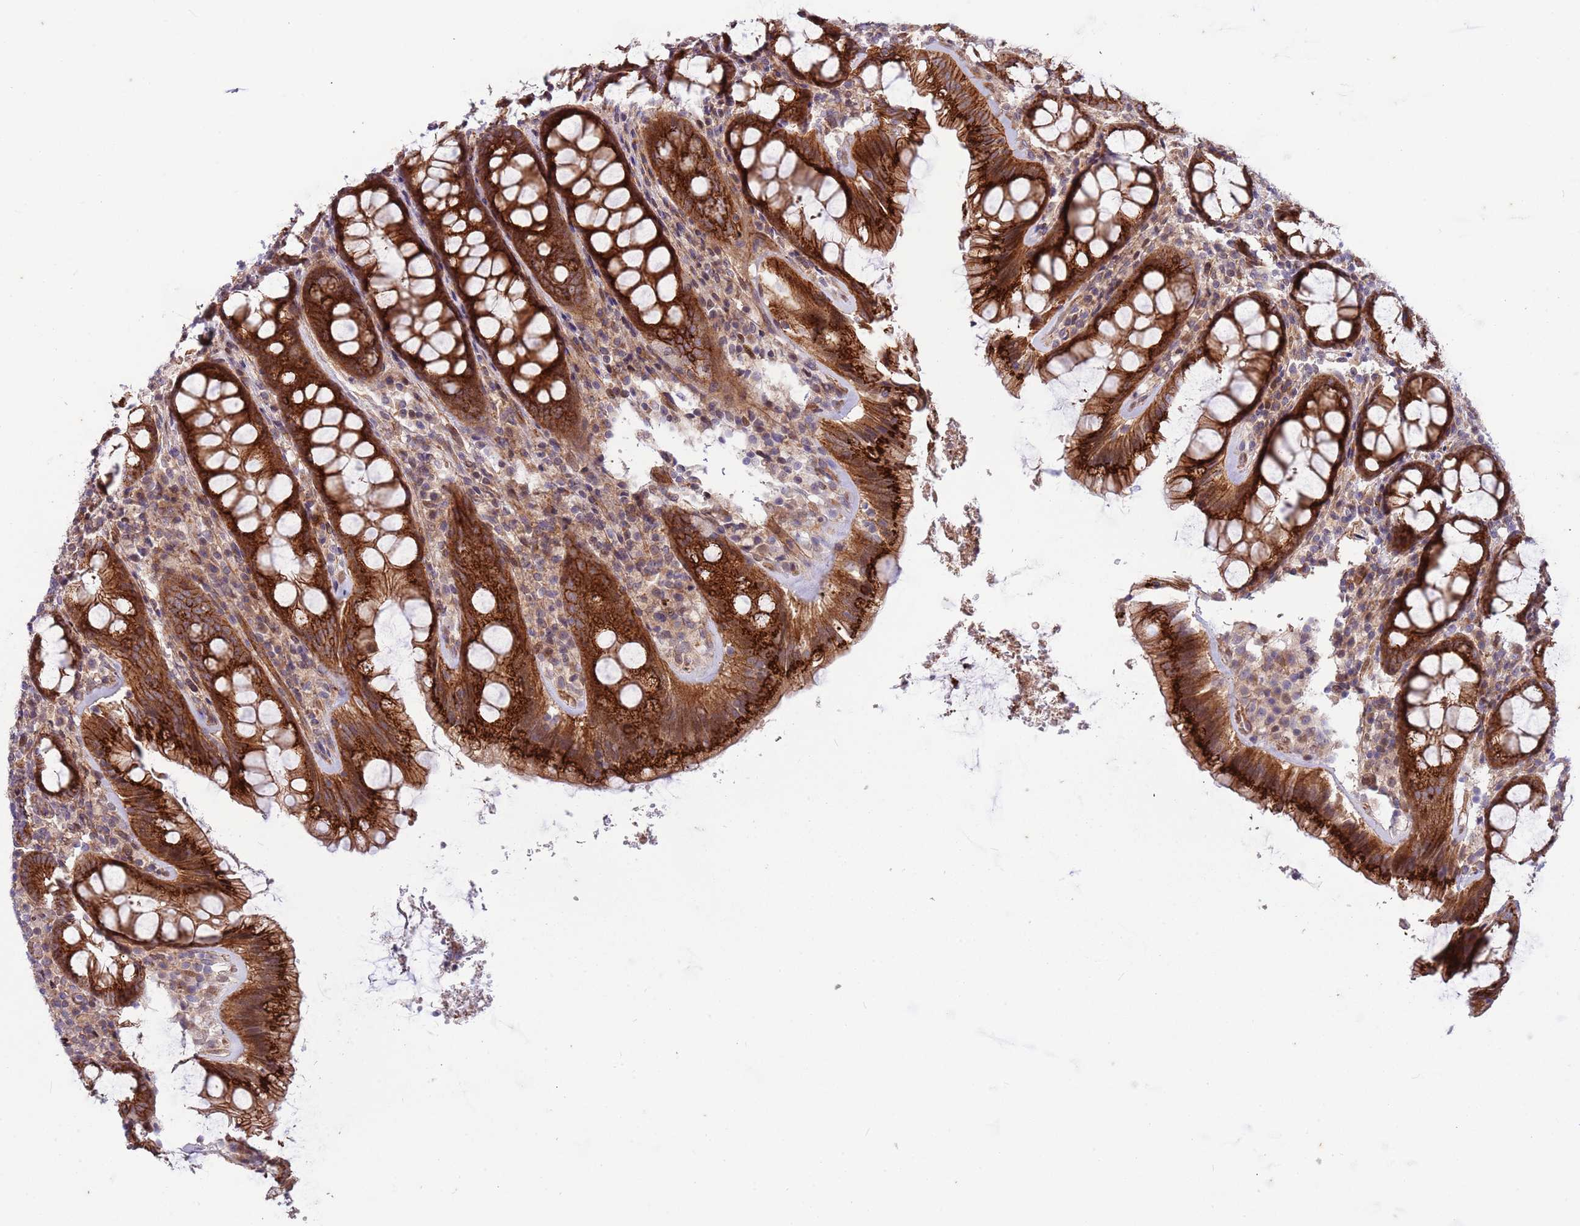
{"staining": {"intensity": "strong", "quantity": ">75%", "location": "cytoplasmic/membranous"}, "tissue": "rectum", "cell_type": "Glandular cells", "image_type": "normal", "snomed": [{"axis": "morphology", "description": "Normal tissue, NOS"}, {"axis": "topography", "description": "Rectum"}], "caption": "Glandular cells show high levels of strong cytoplasmic/membranous staining in approximately >75% of cells in benign rectum. (DAB IHC, brown staining for protein, blue staining for nuclei).", "gene": "ITGB6", "patient": {"sex": "male", "age": 83}}